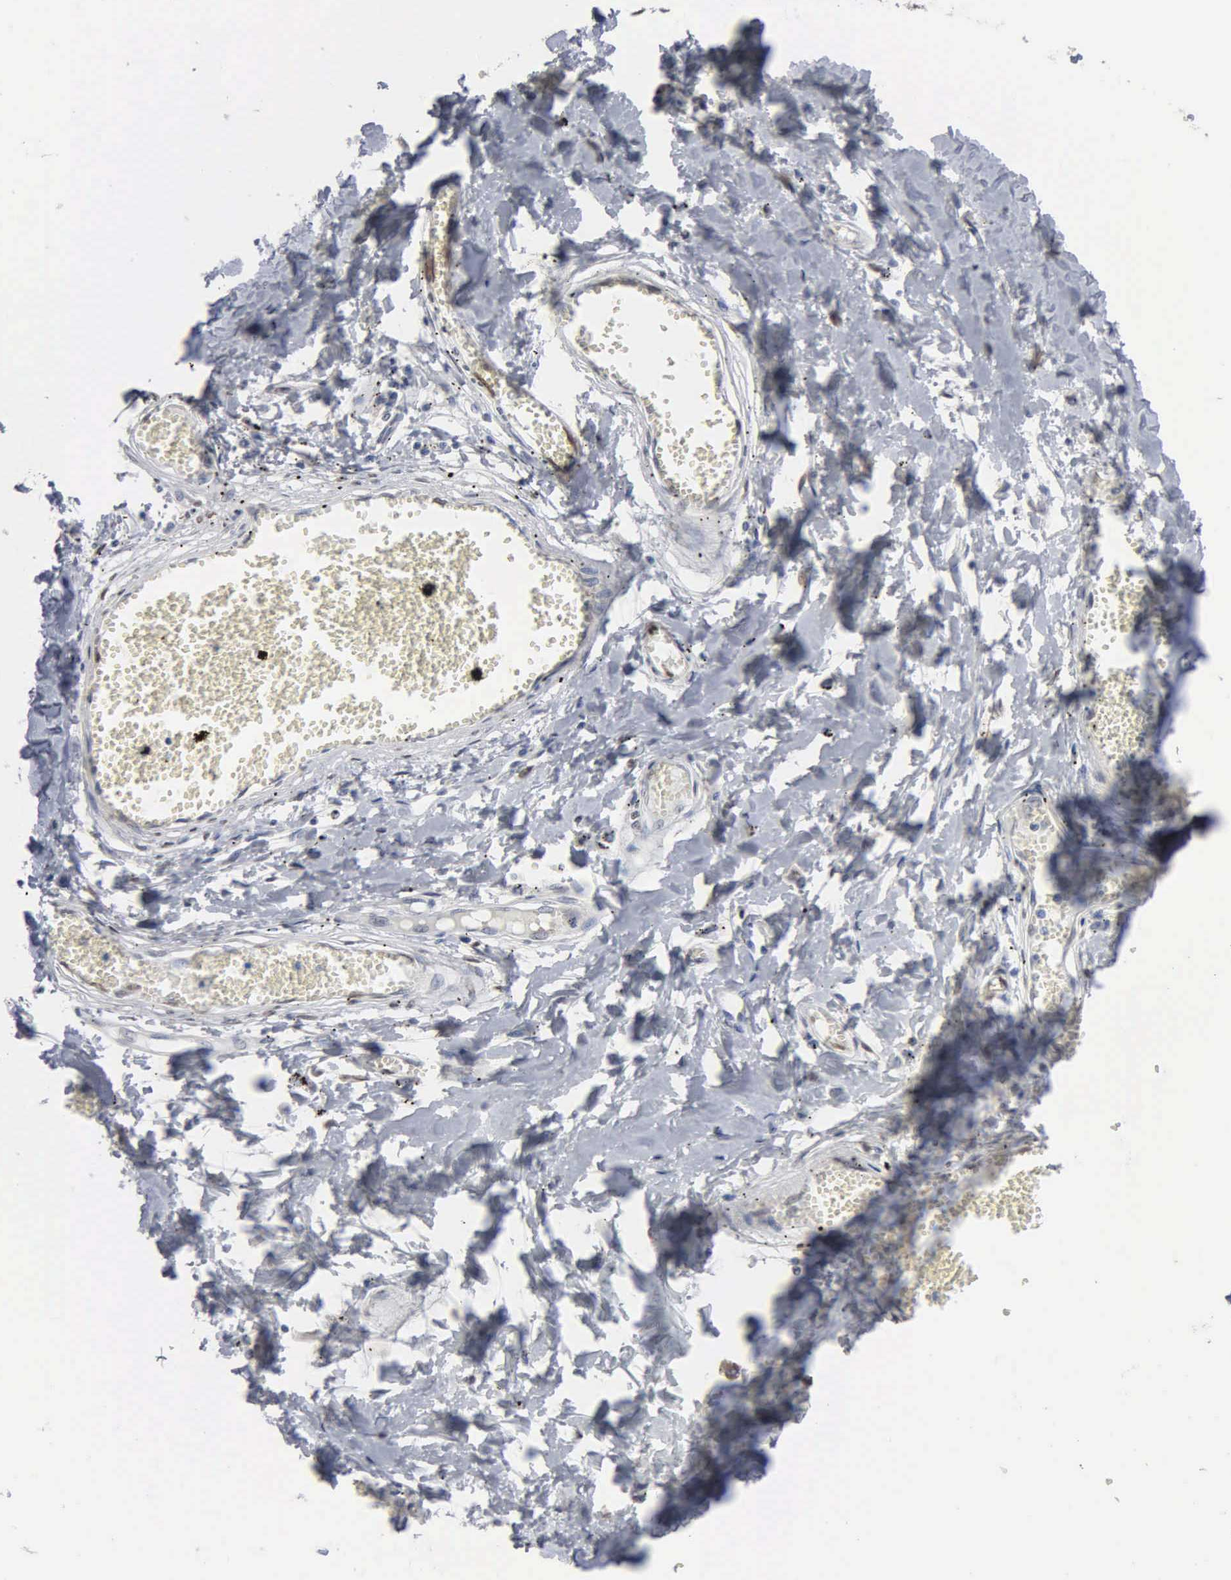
{"staining": {"intensity": "moderate", "quantity": ">75%", "location": "nuclear"}, "tissue": "adipose tissue", "cell_type": "Adipocytes", "image_type": "normal", "snomed": [{"axis": "morphology", "description": "Normal tissue, NOS"}, {"axis": "morphology", "description": "Sarcoma, NOS"}, {"axis": "topography", "description": "Skin"}, {"axis": "topography", "description": "Soft tissue"}], "caption": "Immunohistochemical staining of normal adipose tissue shows moderate nuclear protein staining in approximately >75% of adipocytes. The staining was performed using DAB, with brown indicating positive protein expression. Nuclei are stained blue with hematoxylin.", "gene": "FGF2", "patient": {"sex": "female", "age": 51}}